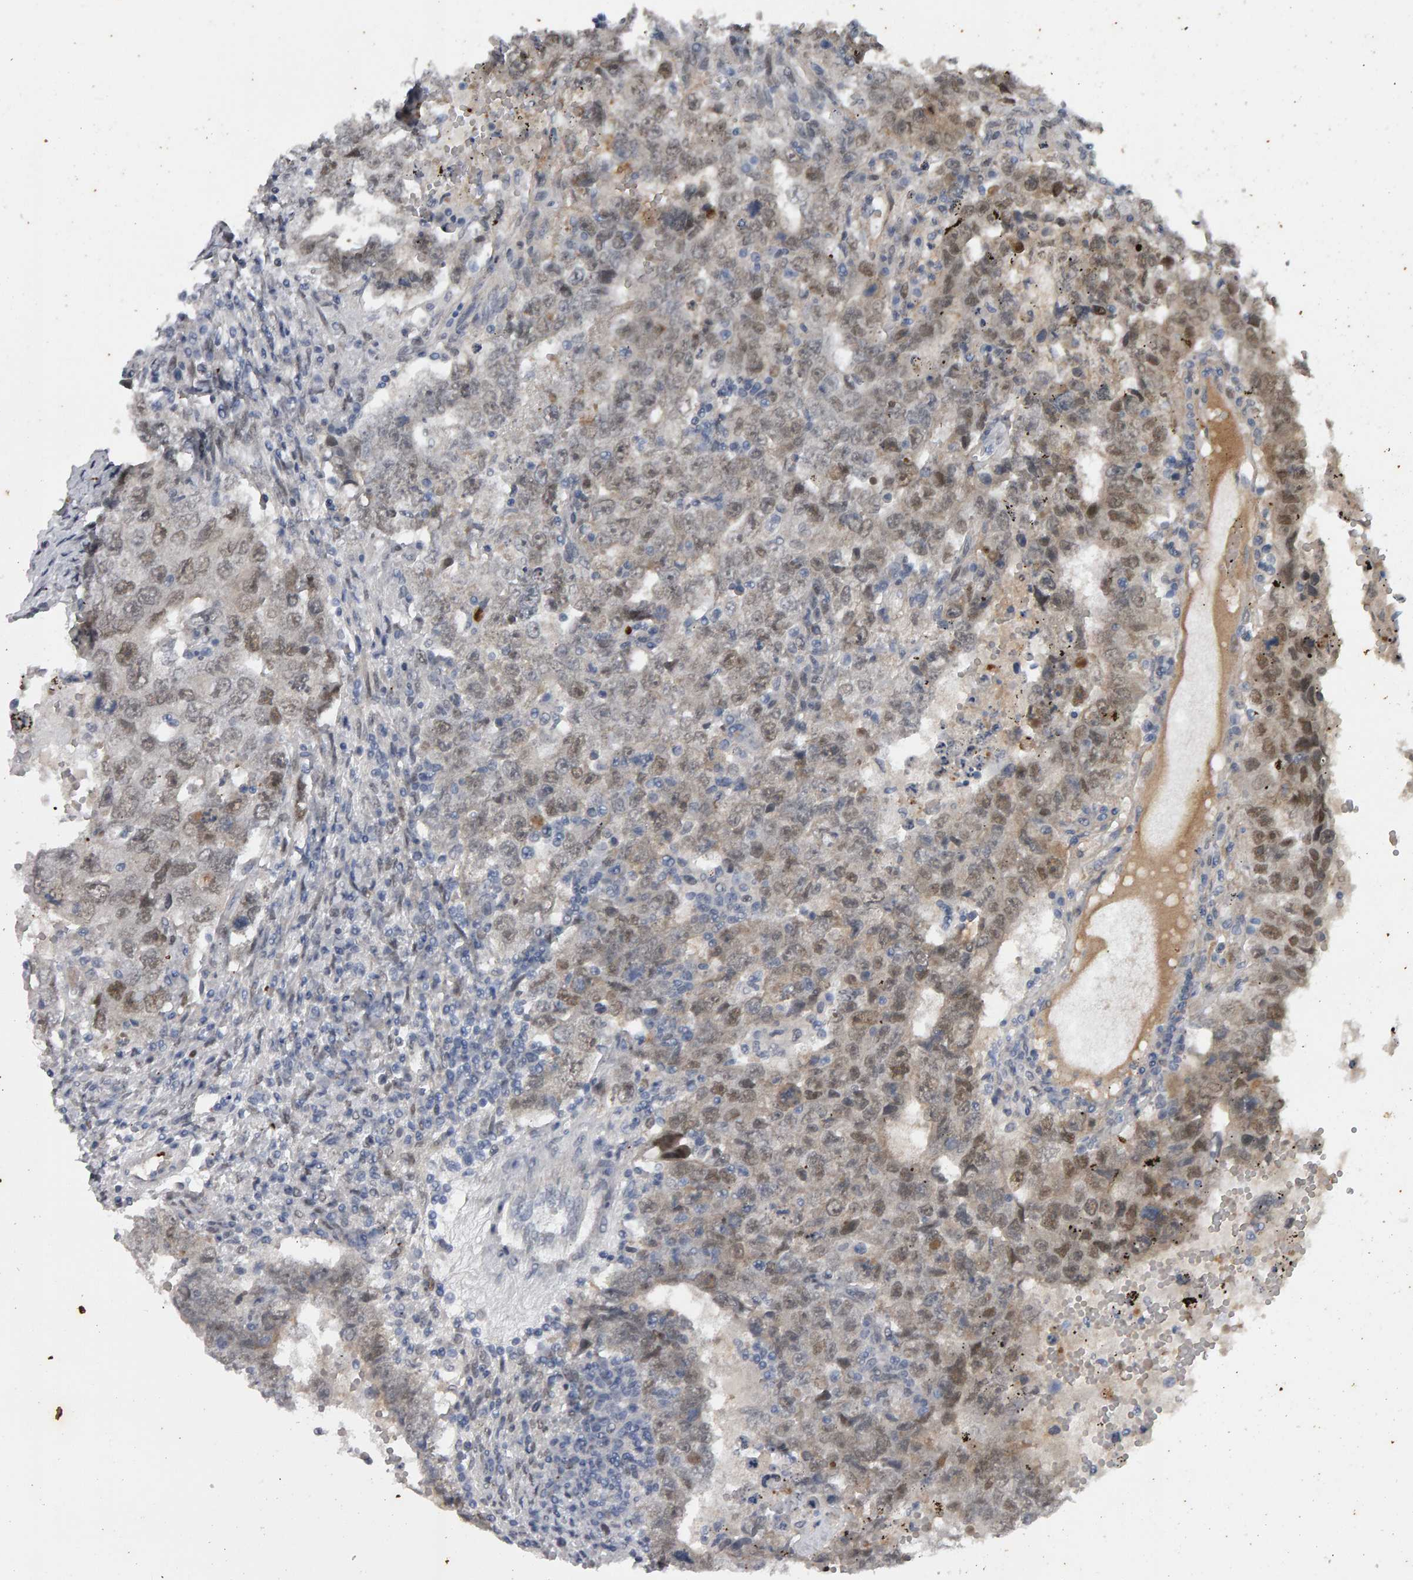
{"staining": {"intensity": "weak", "quantity": ">75%", "location": "nuclear"}, "tissue": "testis cancer", "cell_type": "Tumor cells", "image_type": "cancer", "snomed": [{"axis": "morphology", "description": "Carcinoma, Embryonal, NOS"}, {"axis": "topography", "description": "Testis"}], "caption": "Embryonal carcinoma (testis) stained with a brown dye shows weak nuclear positive expression in approximately >75% of tumor cells.", "gene": "IPO8", "patient": {"sex": "male", "age": 26}}